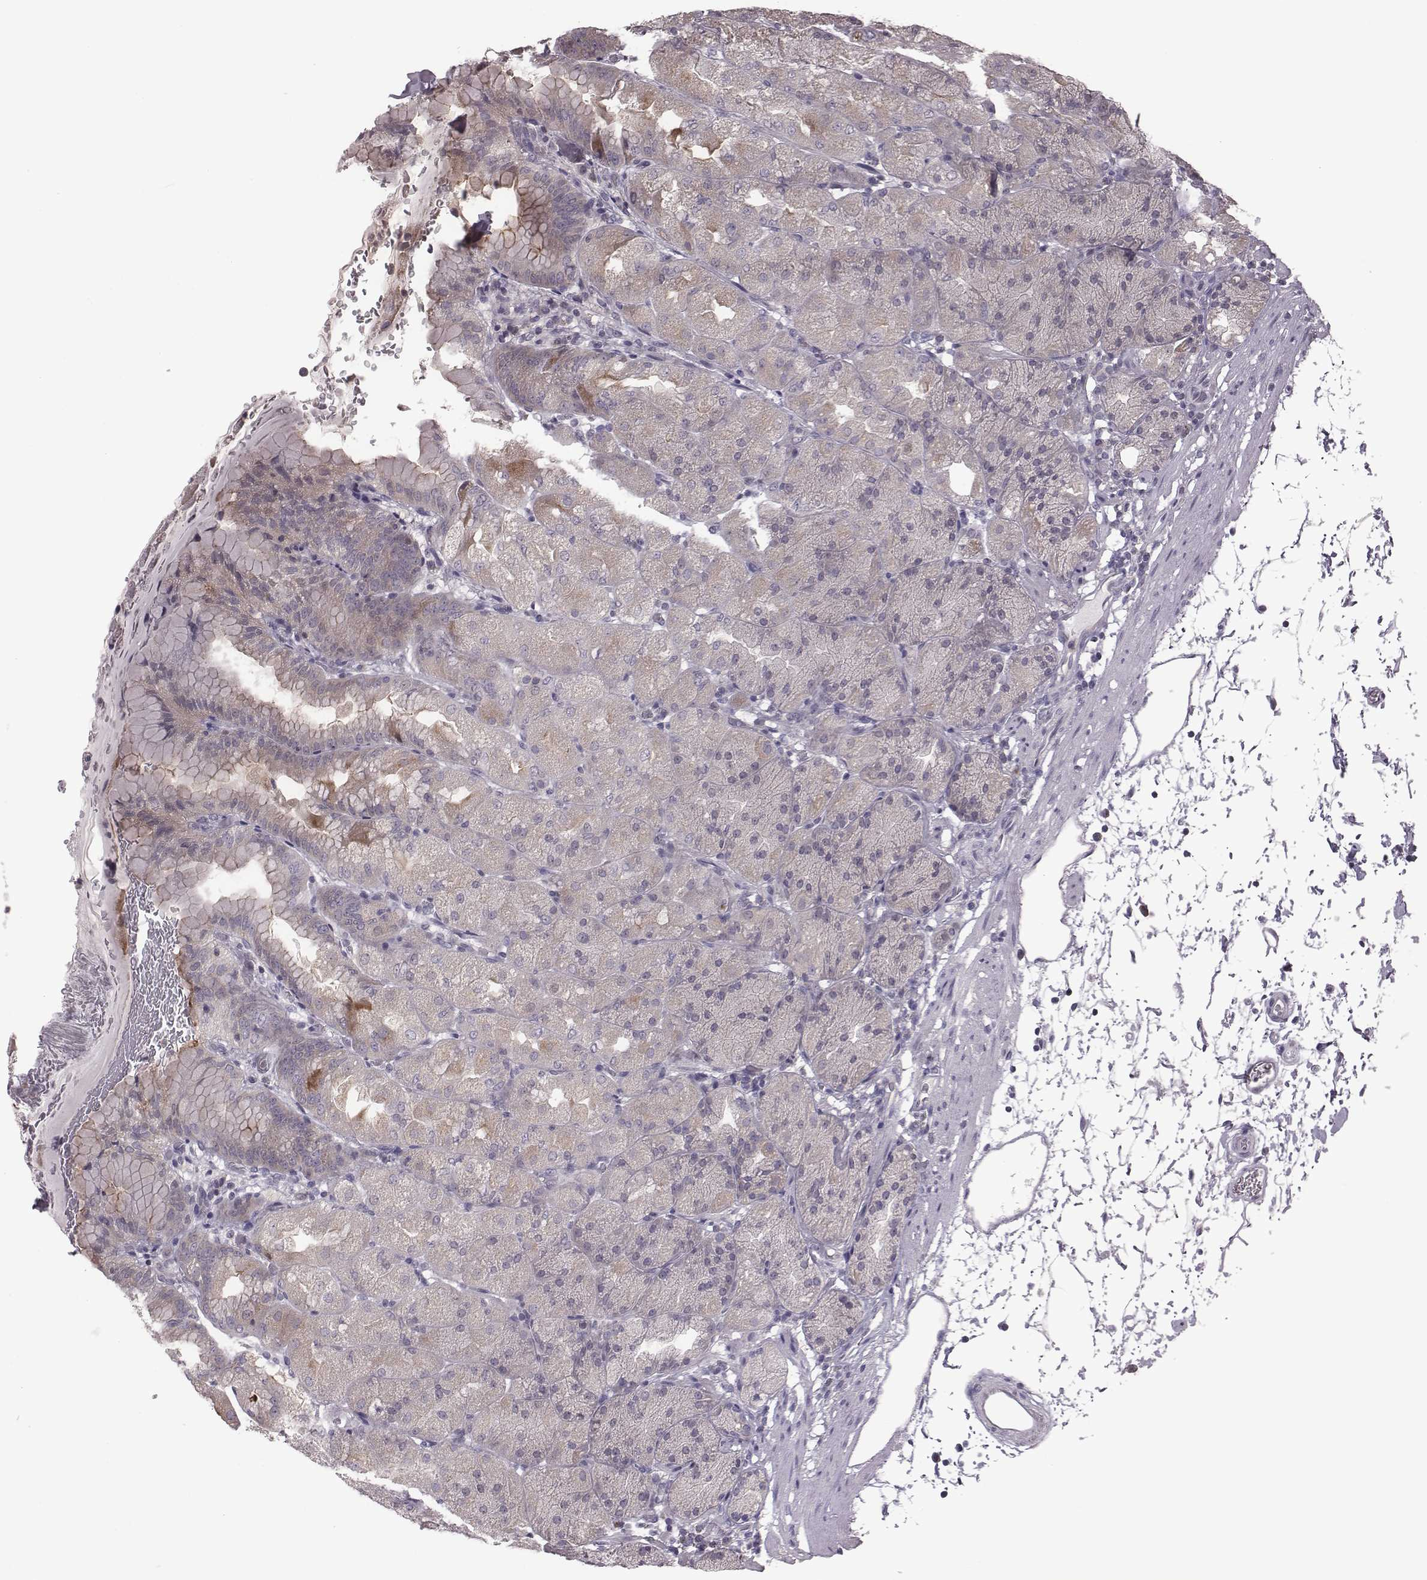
{"staining": {"intensity": "weak", "quantity": "<25%", "location": "cytoplasmic/membranous"}, "tissue": "stomach", "cell_type": "Glandular cells", "image_type": "normal", "snomed": [{"axis": "morphology", "description": "Normal tissue, NOS"}, {"axis": "topography", "description": "Stomach, upper"}, {"axis": "topography", "description": "Stomach"}, {"axis": "topography", "description": "Stomach, lower"}], "caption": "IHC of unremarkable human stomach displays no positivity in glandular cells. The staining was performed using DAB (3,3'-diaminobenzidine) to visualize the protein expression in brown, while the nuclei were stained in blue with hematoxylin (Magnification: 20x).", "gene": "BICDL1", "patient": {"sex": "male", "age": 62}}